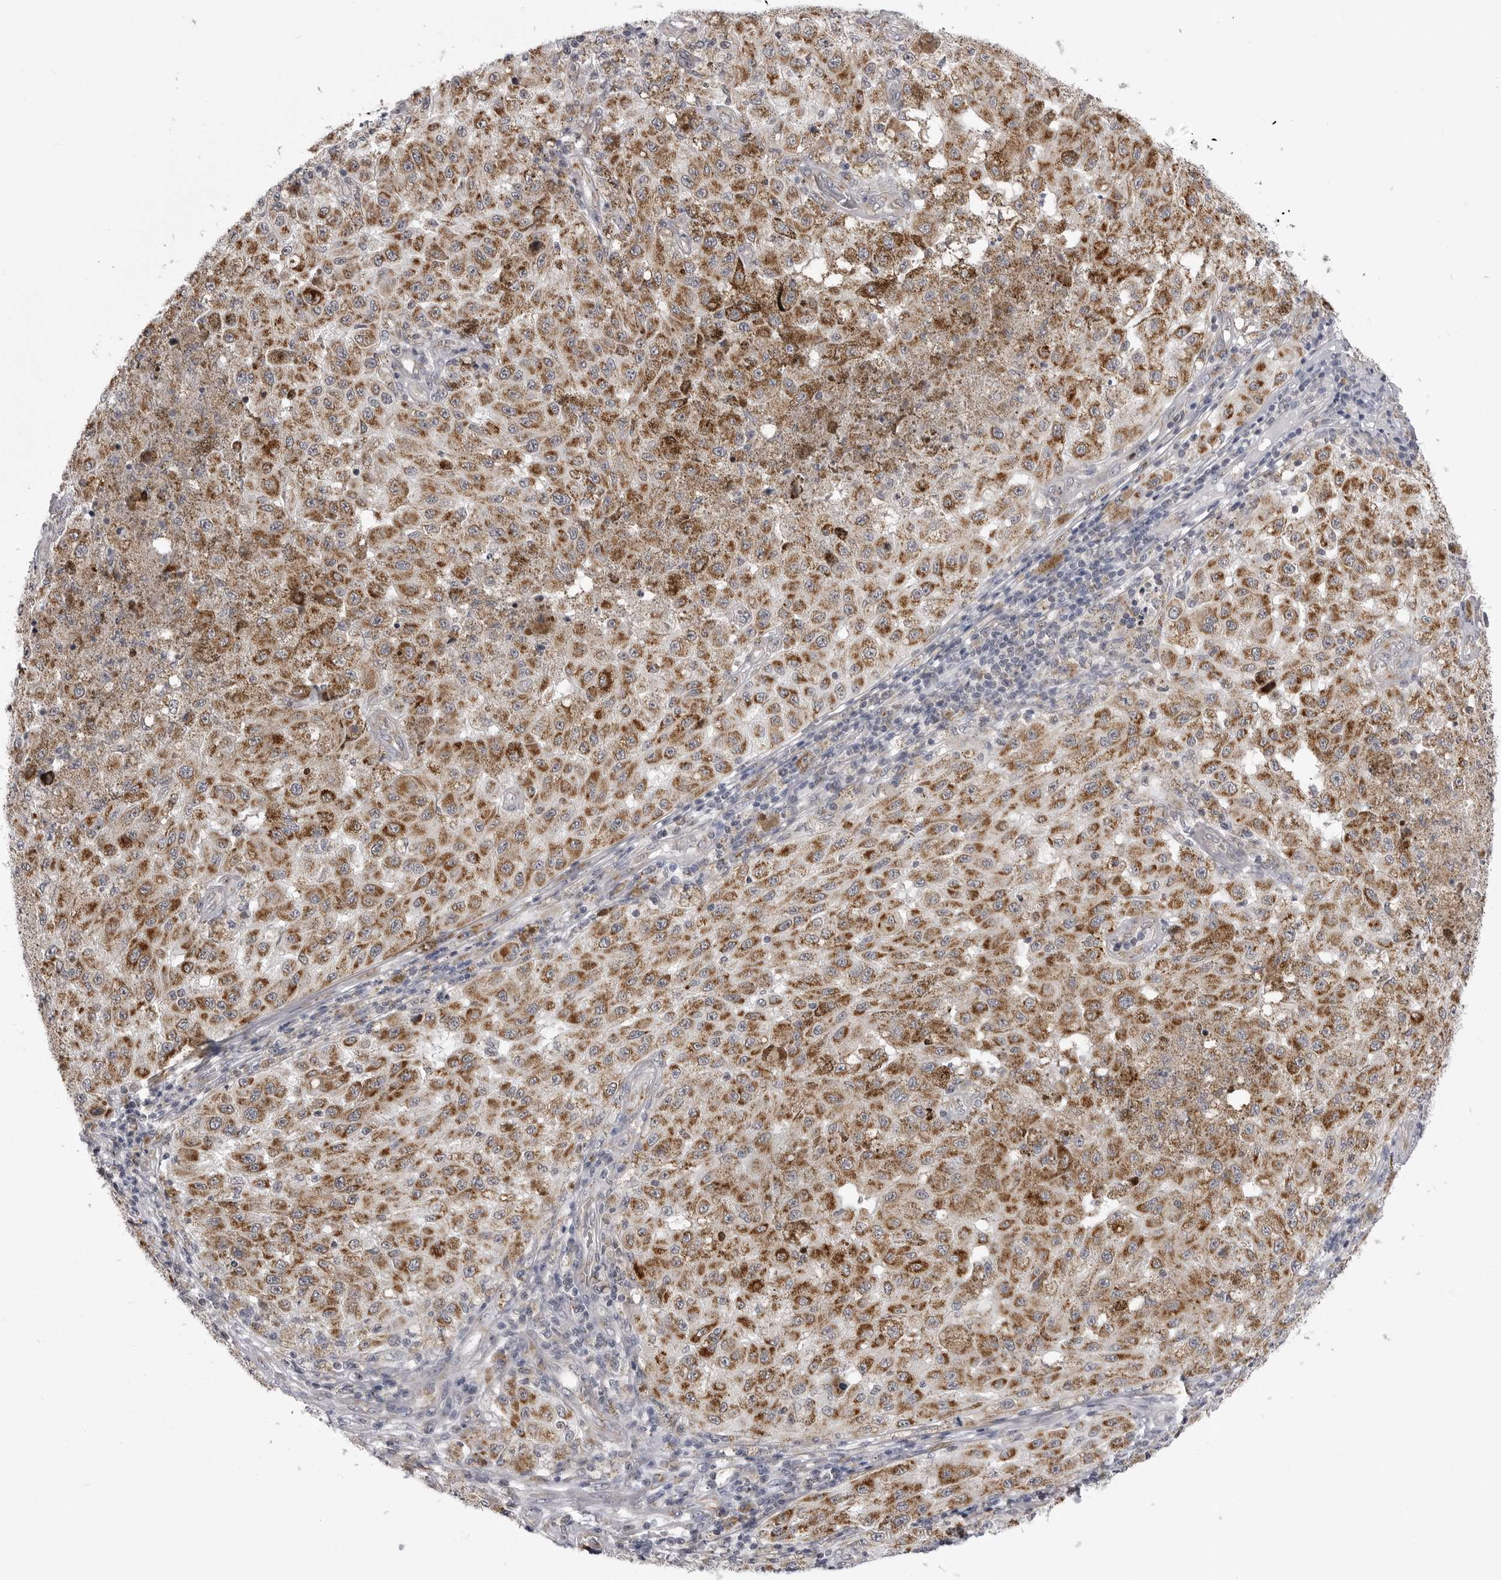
{"staining": {"intensity": "strong", "quantity": ">75%", "location": "cytoplasmic/membranous"}, "tissue": "melanoma", "cell_type": "Tumor cells", "image_type": "cancer", "snomed": [{"axis": "morphology", "description": "Malignant melanoma, NOS"}, {"axis": "topography", "description": "Skin"}], "caption": "Melanoma was stained to show a protein in brown. There is high levels of strong cytoplasmic/membranous positivity in about >75% of tumor cells.", "gene": "FH", "patient": {"sex": "female", "age": 64}}